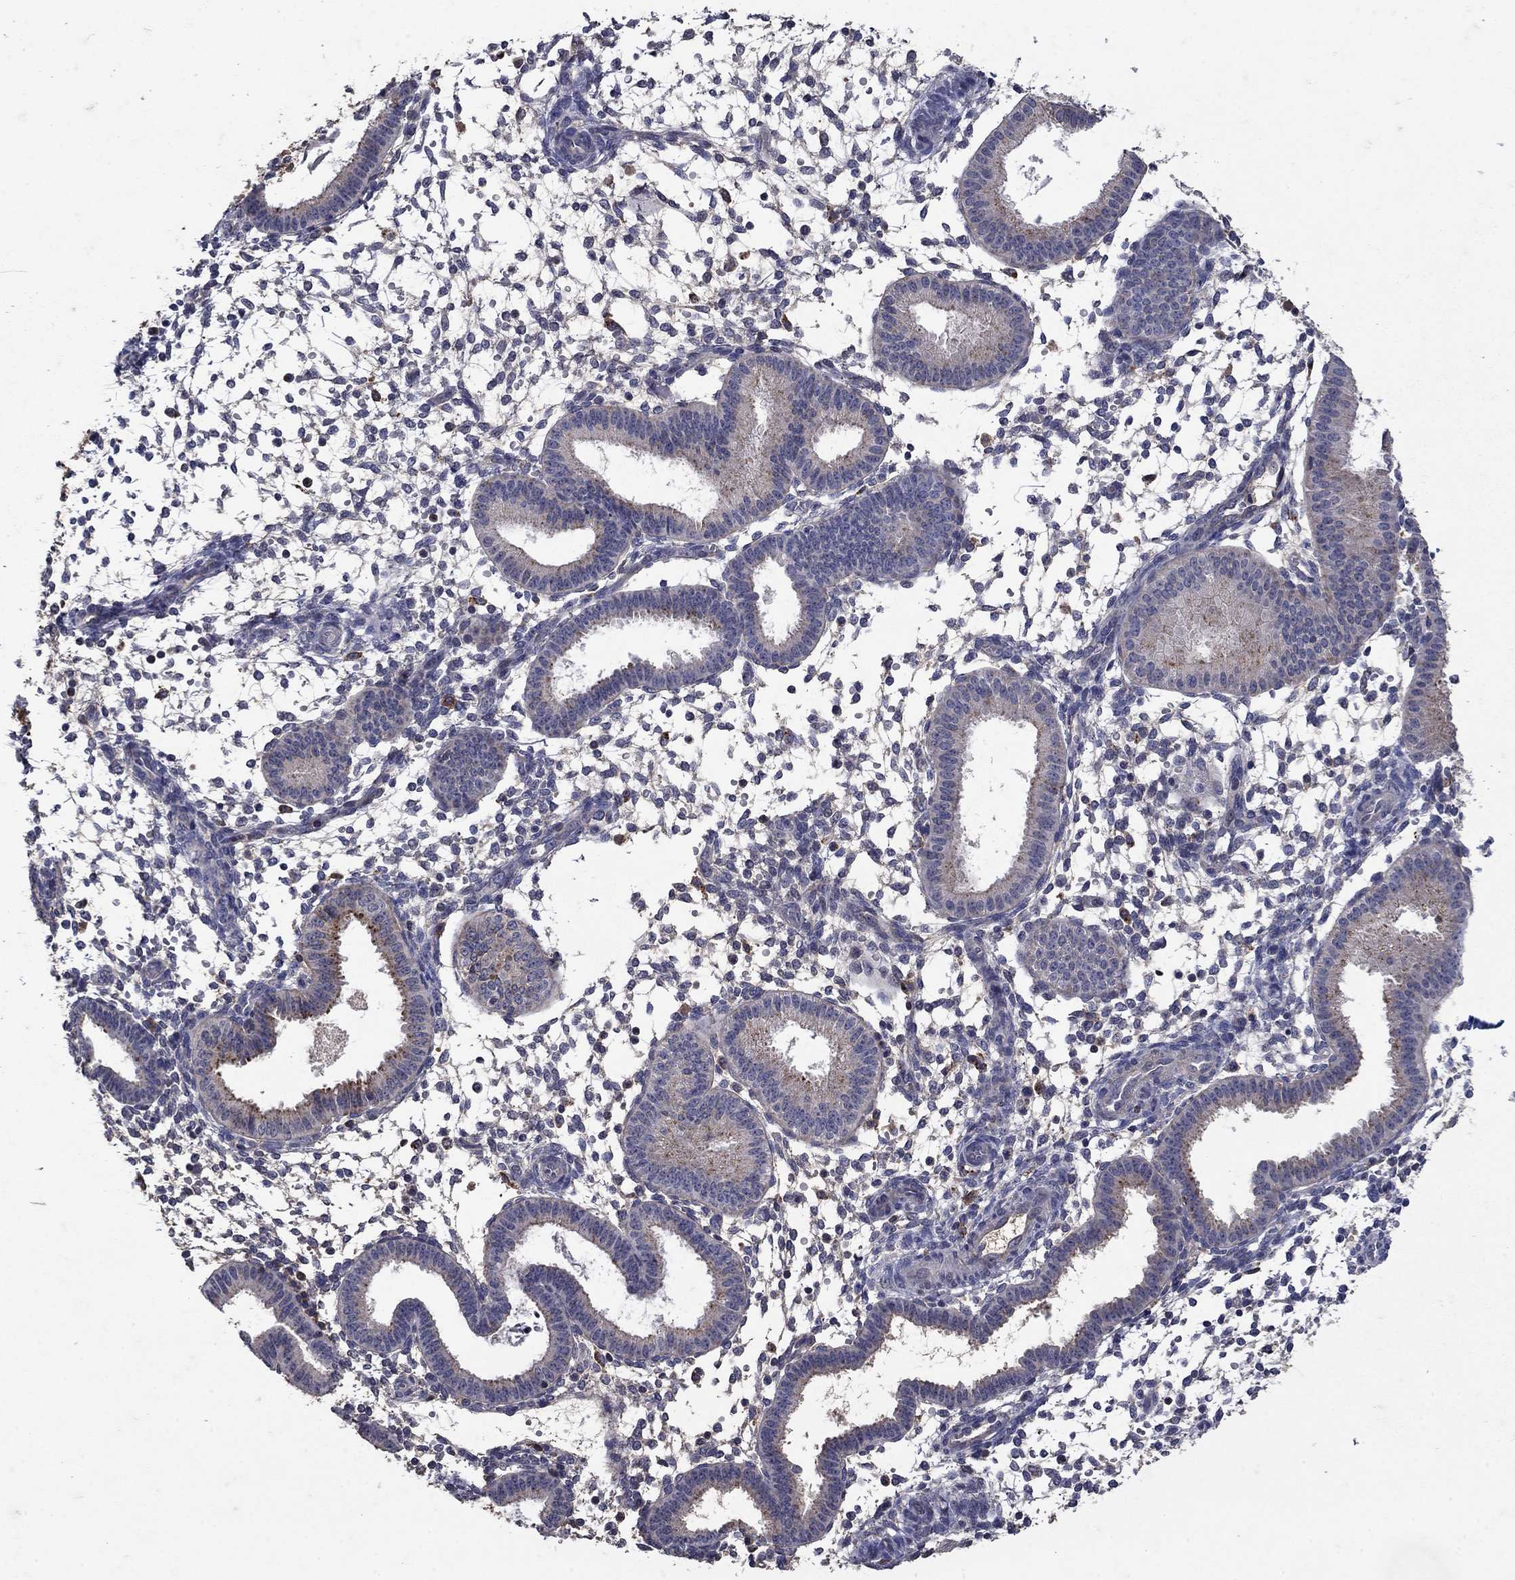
{"staining": {"intensity": "negative", "quantity": "none", "location": "none"}, "tissue": "endometrium", "cell_type": "Cells in endometrial stroma", "image_type": "normal", "snomed": [{"axis": "morphology", "description": "Normal tissue, NOS"}, {"axis": "topography", "description": "Endometrium"}], "caption": "DAB immunohistochemical staining of normal endometrium shows no significant staining in cells in endometrial stroma. (DAB (3,3'-diaminobenzidine) IHC with hematoxylin counter stain).", "gene": "NPC2", "patient": {"sex": "female", "age": 43}}